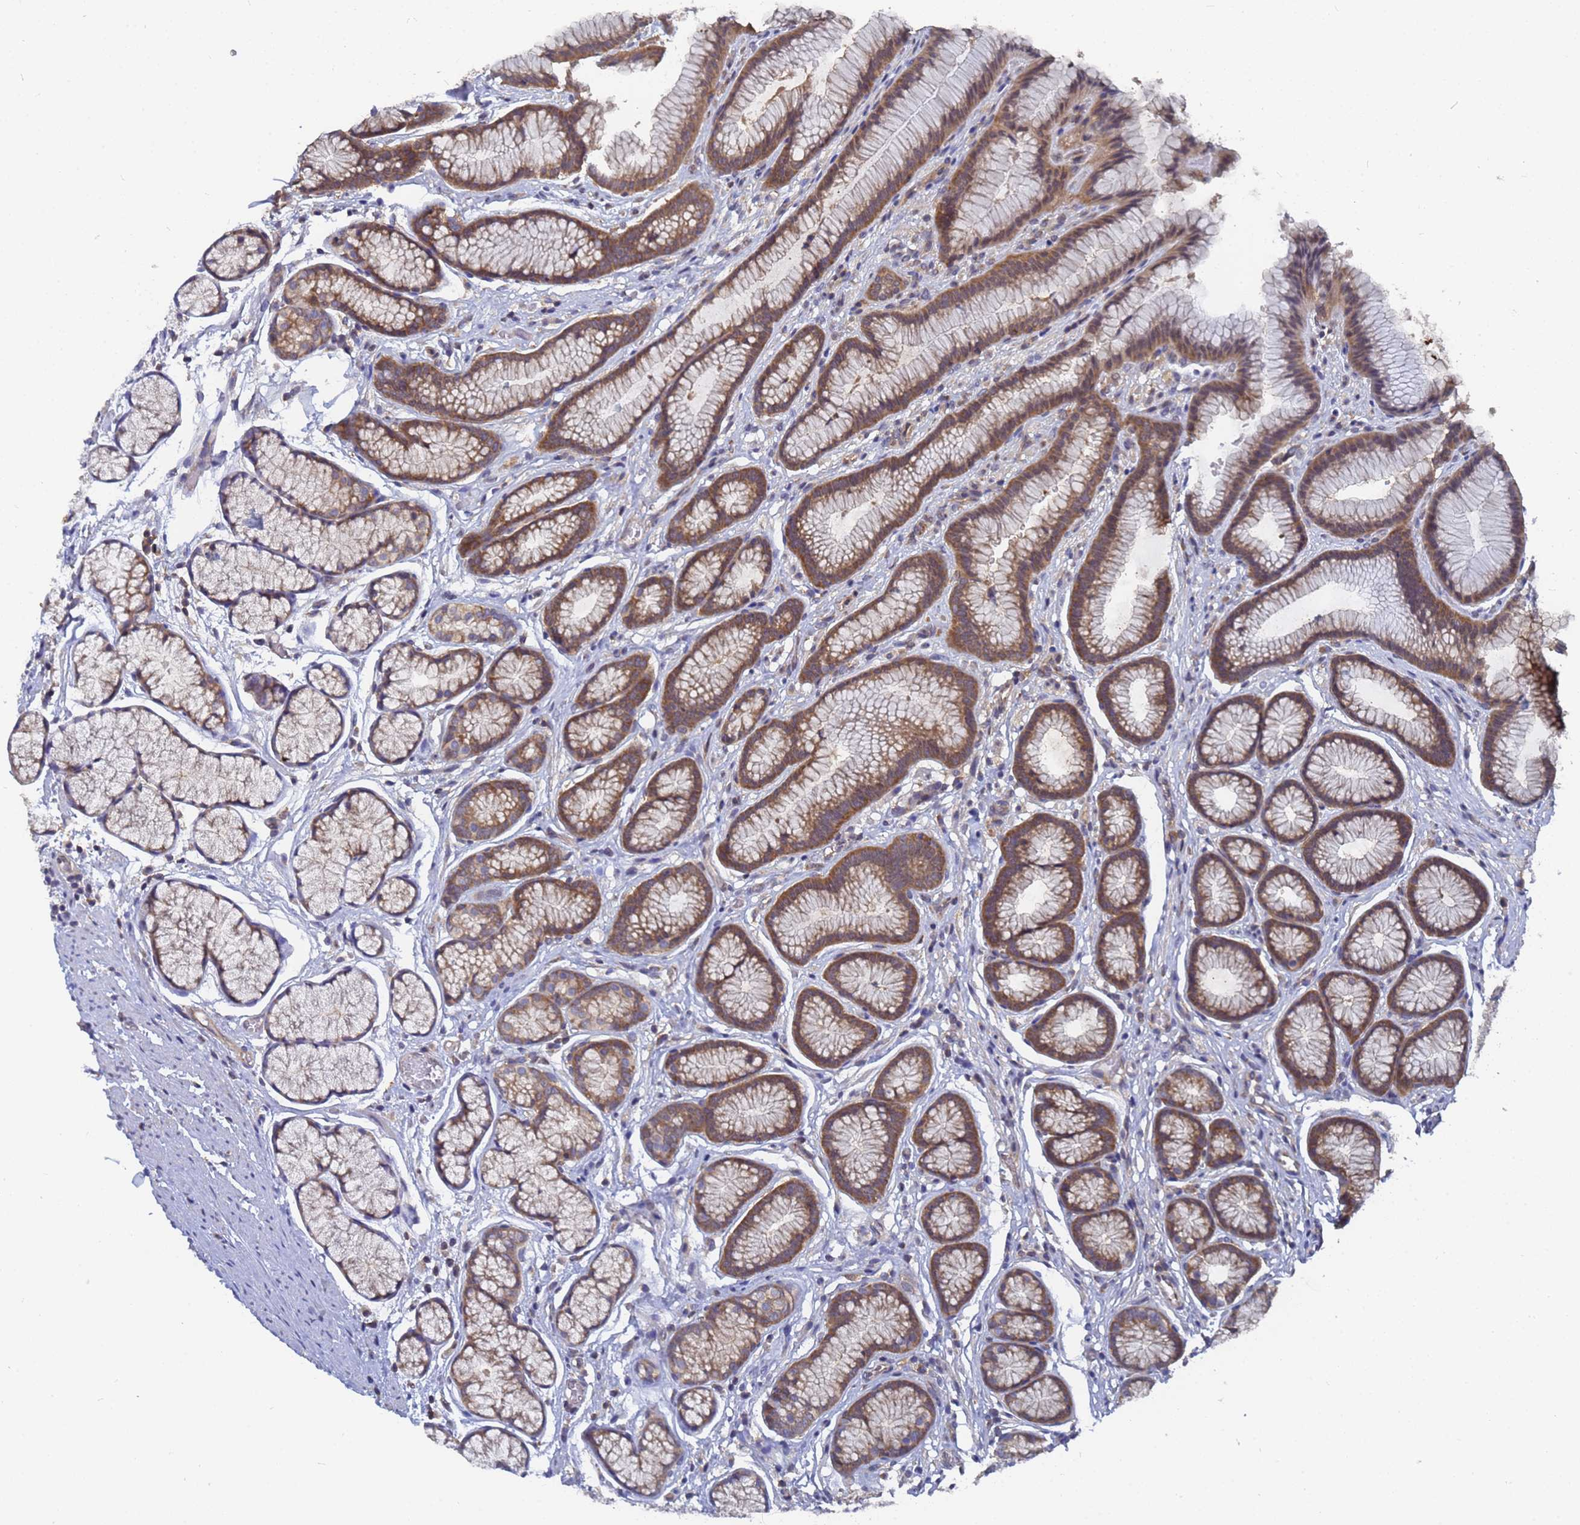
{"staining": {"intensity": "strong", "quantity": ">75%", "location": "cytoplasmic/membranous"}, "tissue": "stomach", "cell_type": "Glandular cells", "image_type": "normal", "snomed": [{"axis": "morphology", "description": "Normal tissue, NOS"}, {"axis": "topography", "description": "Stomach"}], "caption": "Immunohistochemistry (IHC) photomicrograph of benign human stomach stained for a protein (brown), which shows high levels of strong cytoplasmic/membranous staining in approximately >75% of glandular cells.", "gene": "ALS2CL", "patient": {"sex": "male", "age": 42}}